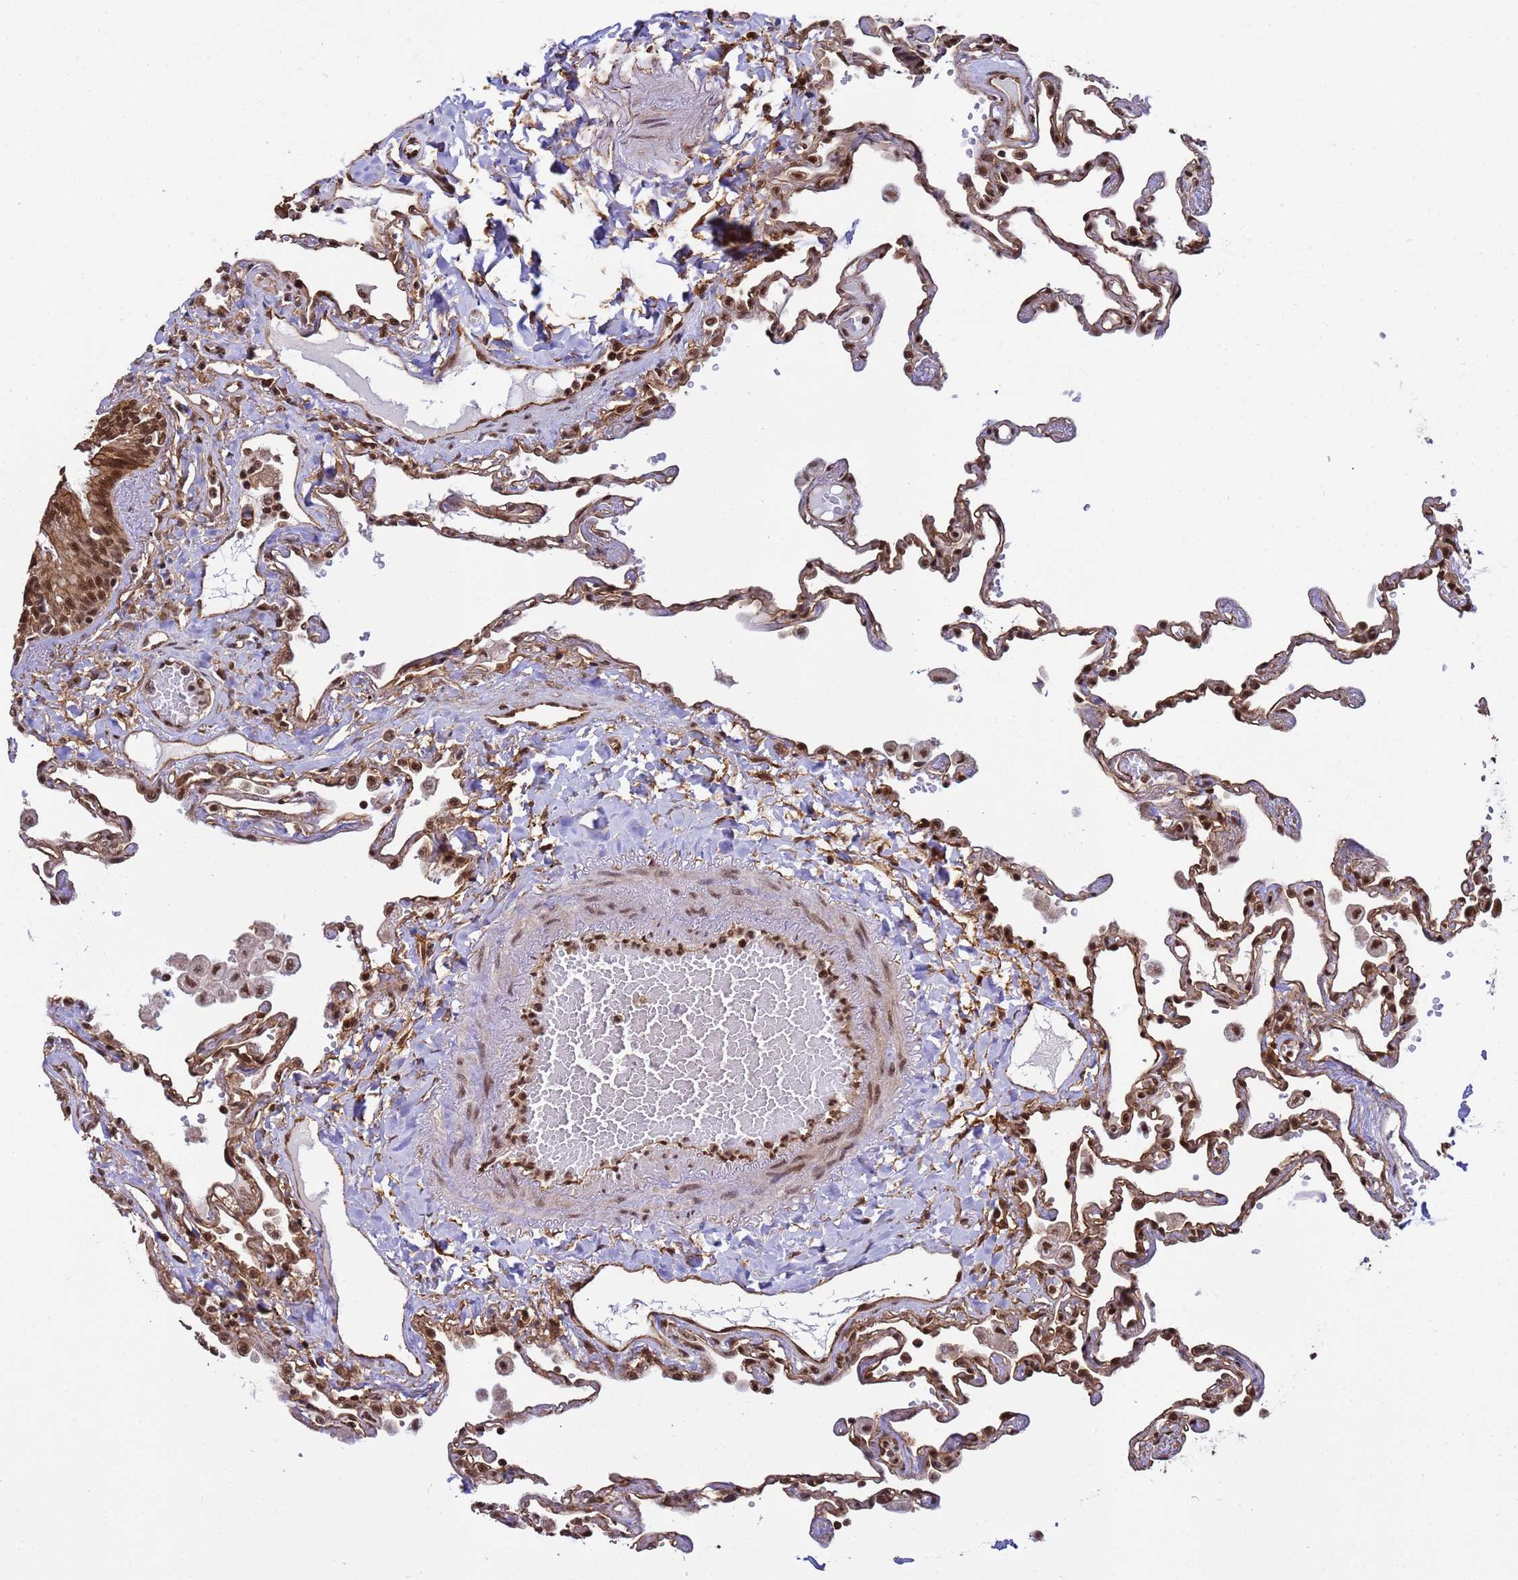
{"staining": {"intensity": "strong", "quantity": ">75%", "location": "cytoplasmic/membranous,nuclear"}, "tissue": "lung", "cell_type": "Alveolar cells", "image_type": "normal", "snomed": [{"axis": "morphology", "description": "Normal tissue, NOS"}, {"axis": "topography", "description": "Lung"}], "caption": "Strong cytoplasmic/membranous,nuclear protein positivity is identified in about >75% of alveolar cells in lung. The protein is shown in brown color, while the nuclei are stained blue.", "gene": "SYF2", "patient": {"sex": "female", "age": 67}}